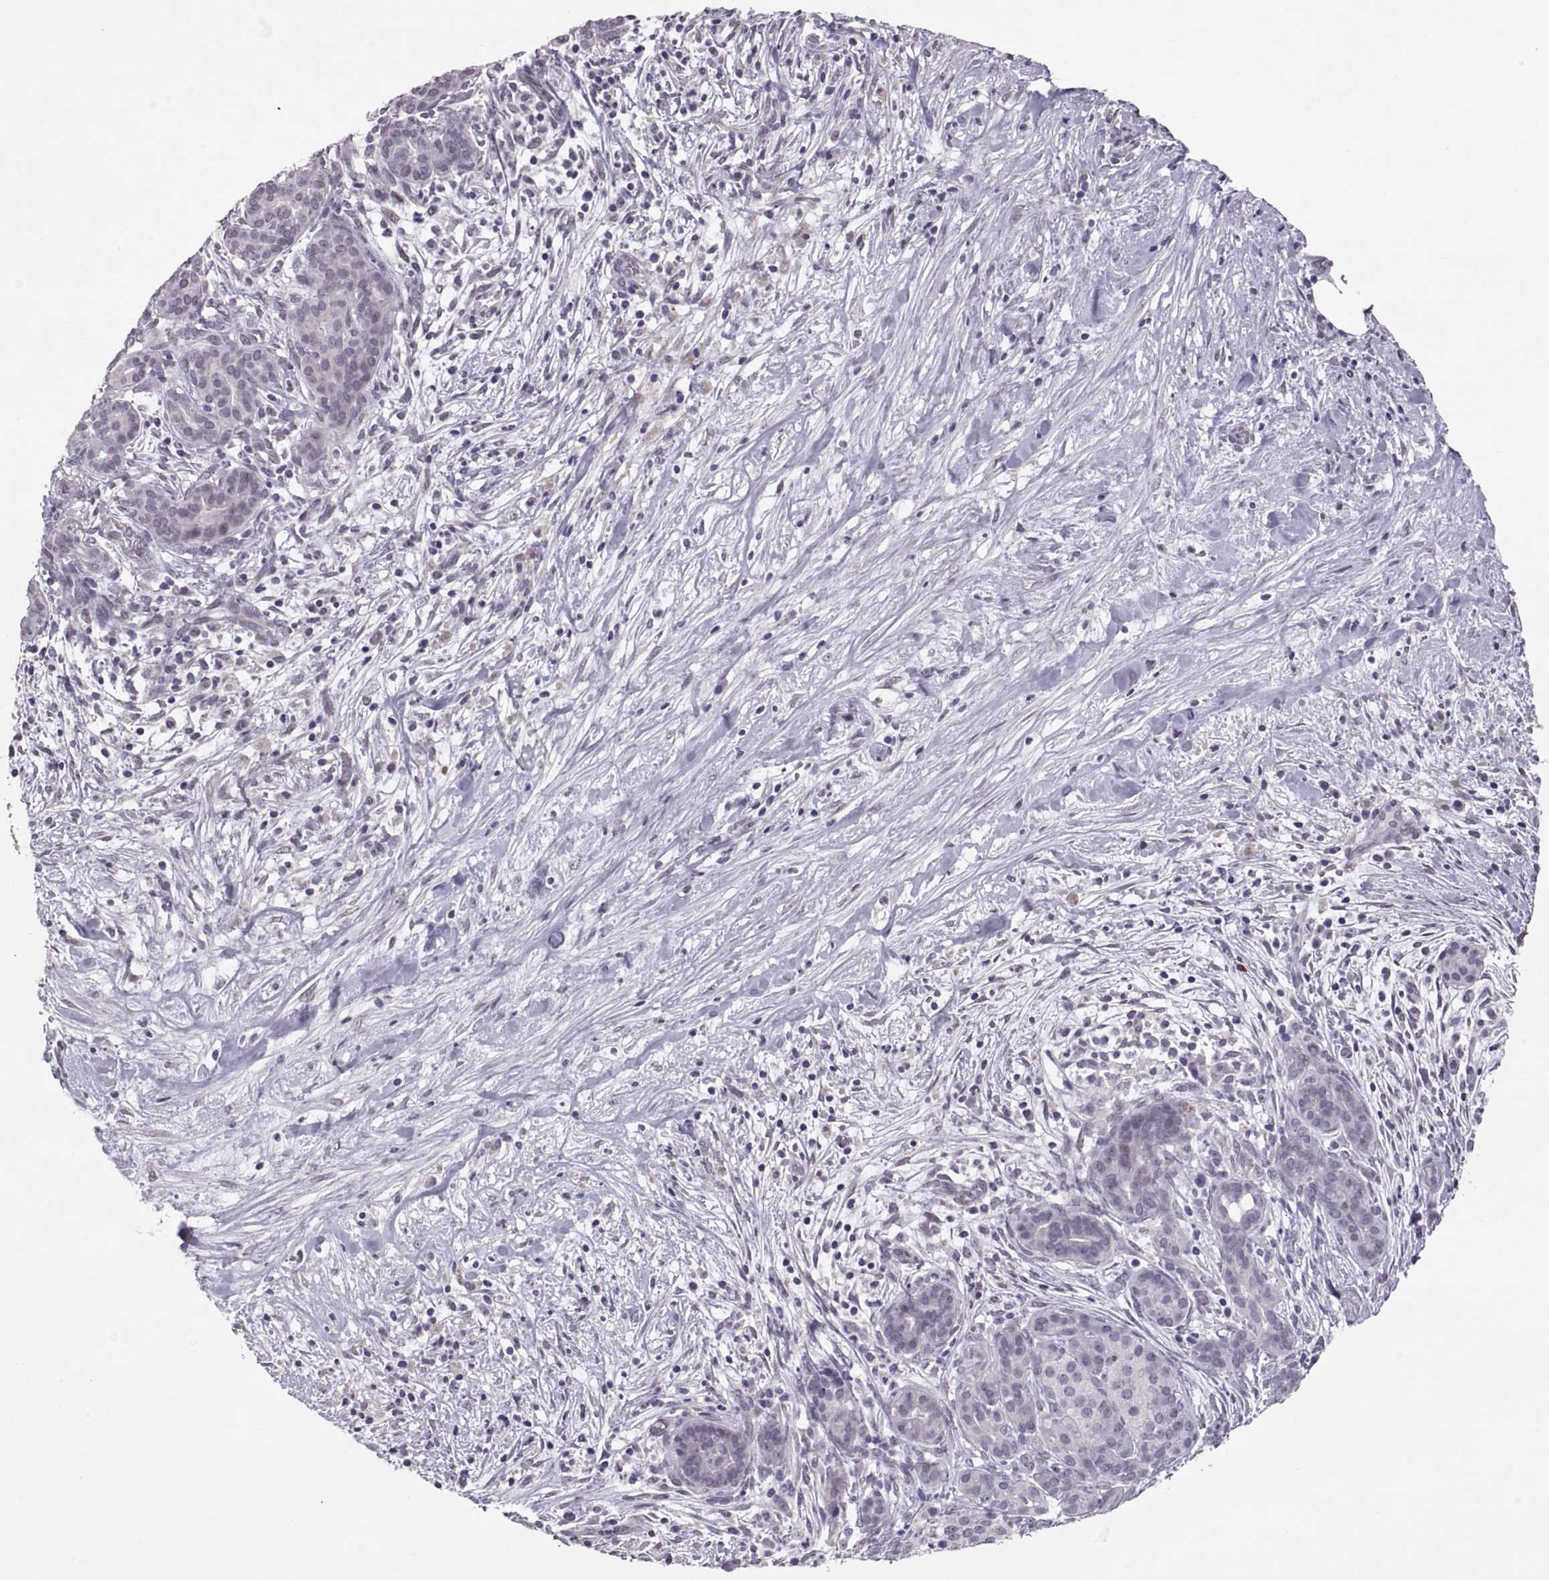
{"staining": {"intensity": "negative", "quantity": "none", "location": "none"}, "tissue": "pancreatic cancer", "cell_type": "Tumor cells", "image_type": "cancer", "snomed": [{"axis": "morphology", "description": "Adenocarcinoma, NOS"}, {"axis": "topography", "description": "Pancreas"}], "caption": "High power microscopy histopathology image of an IHC photomicrograph of pancreatic cancer (adenocarcinoma), revealing no significant positivity in tumor cells.", "gene": "KRT77", "patient": {"sex": "male", "age": 44}}